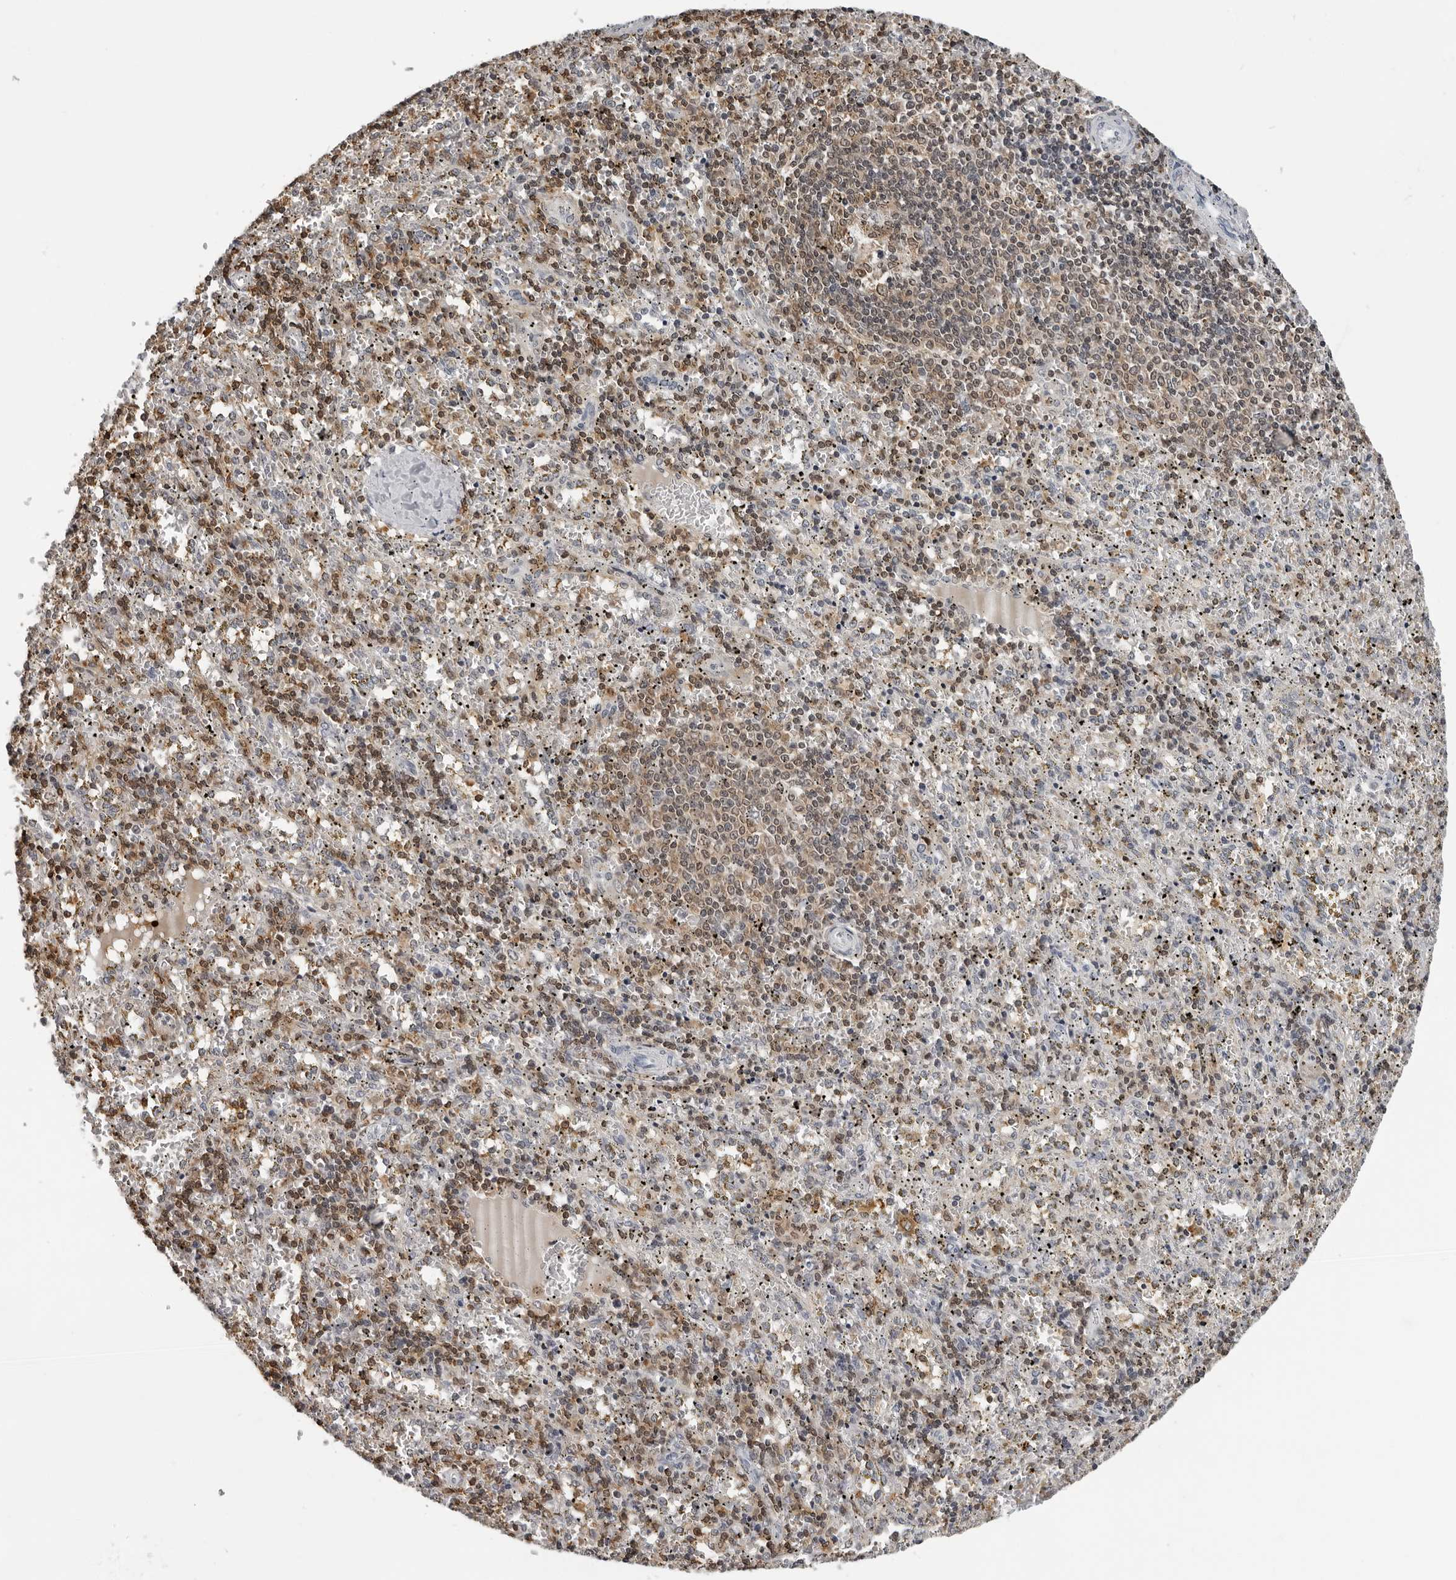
{"staining": {"intensity": "weak", "quantity": "<25%", "location": "cytoplasmic/membranous"}, "tissue": "spleen", "cell_type": "Cells in red pulp", "image_type": "normal", "snomed": [{"axis": "morphology", "description": "Normal tissue, NOS"}, {"axis": "topography", "description": "Spleen"}], "caption": "This photomicrograph is of benign spleen stained with IHC to label a protein in brown with the nuclei are counter-stained blue. There is no positivity in cells in red pulp. The staining was performed using DAB (3,3'-diaminobenzidine) to visualize the protein expression in brown, while the nuclei were stained in blue with hematoxylin (Magnification: 20x).", "gene": "HSPH1", "patient": {"sex": "male", "age": 11}}